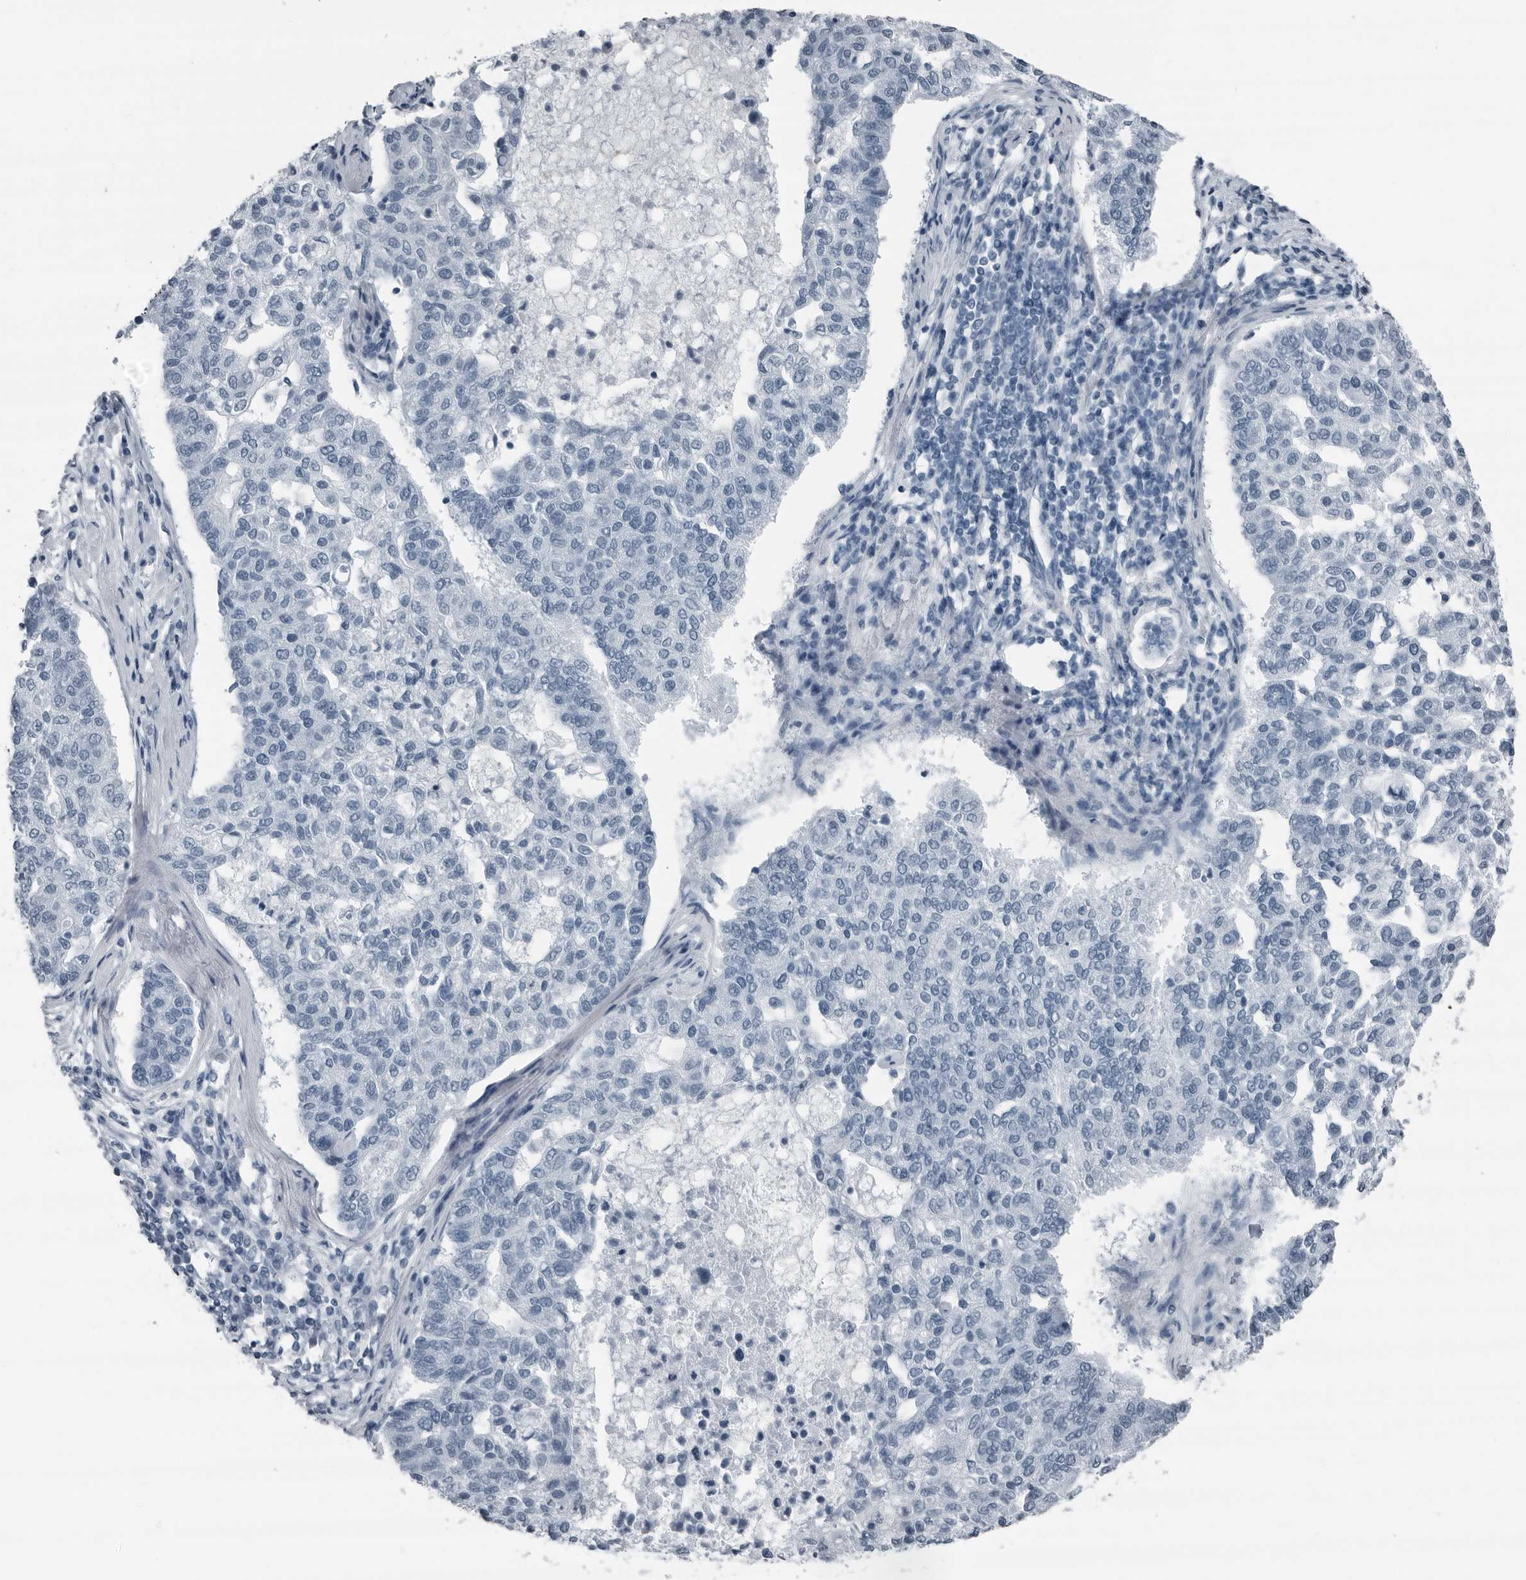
{"staining": {"intensity": "negative", "quantity": "none", "location": "none"}, "tissue": "pancreatic cancer", "cell_type": "Tumor cells", "image_type": "cancer", "snomed": [{"axis": "morphology", "description": "Adenocarcinoma, NOS"}, {"axis": "topography", "description": "Pancreas"}], "caption": "This is a photomicrograph of IHC staining of adenocarcinoma (pancreatic), which shows no expression in tumor cells.", "gene": "PRSS1", "patient": {"sex": "female", "age": 61}}